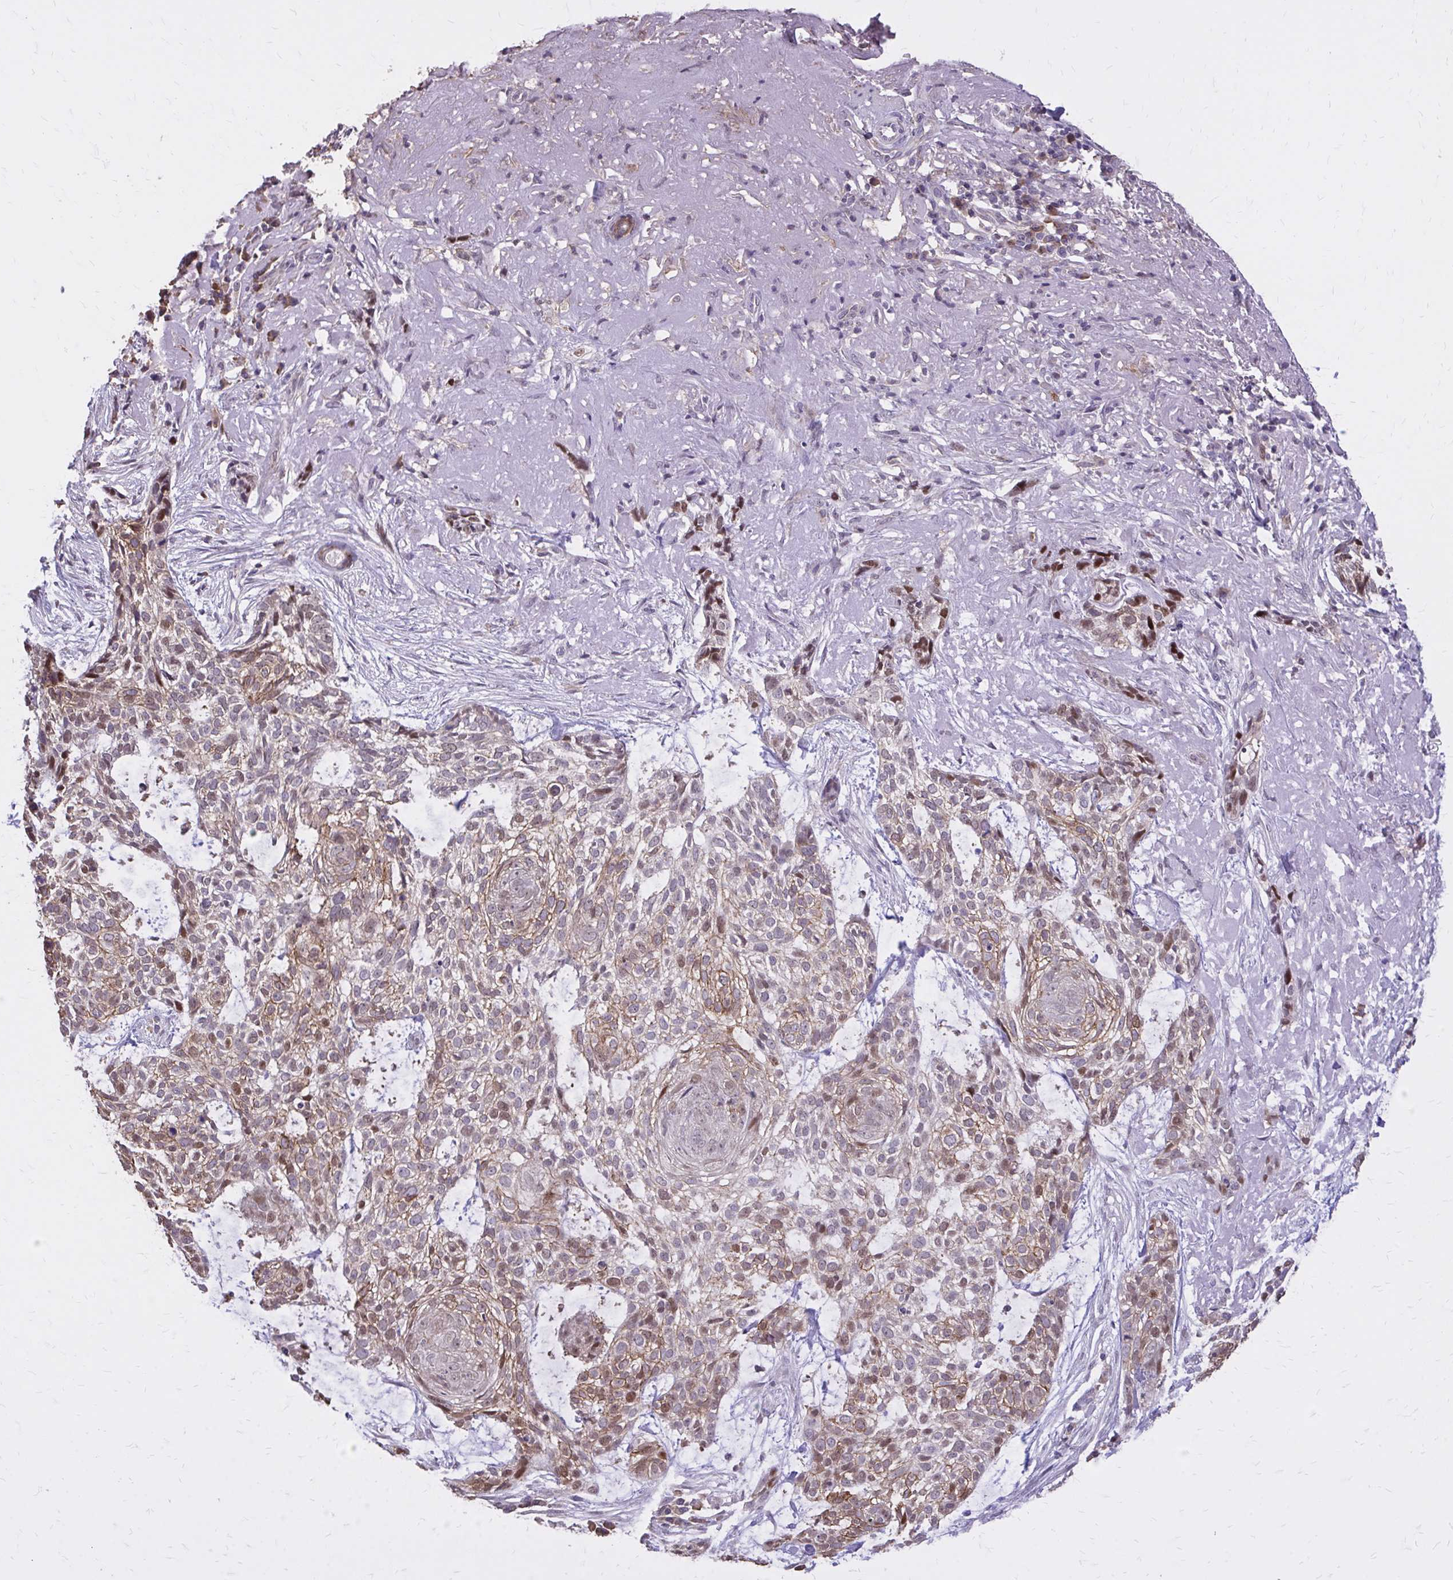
{"staining": {"intensity": "moderate", "quantity": ">75%", "location": "cytoplasmic/membranous,nuclear"}, "tissue": "skin cancer", "cell_type": "Tumor cells", "image_type": "cancer", "snomed": [{"axis": "morphology", "description": "Basal cell carcinoma"}, {"axis": "topography", "description": "Skin"}, {"axis": "topography", "description": "Skin of face"}], "caption": "Immunohistochemistry (IHC) histopathology image of skin basal cell carcinoma stained for a protein (brown), which shows medium levels of moderate cytoplasmic/membranous and nuclear expression in approximately >75% of tumor cells.", "gene": "EPB41L1", "patient": {"sex": "female", "age": 80}}